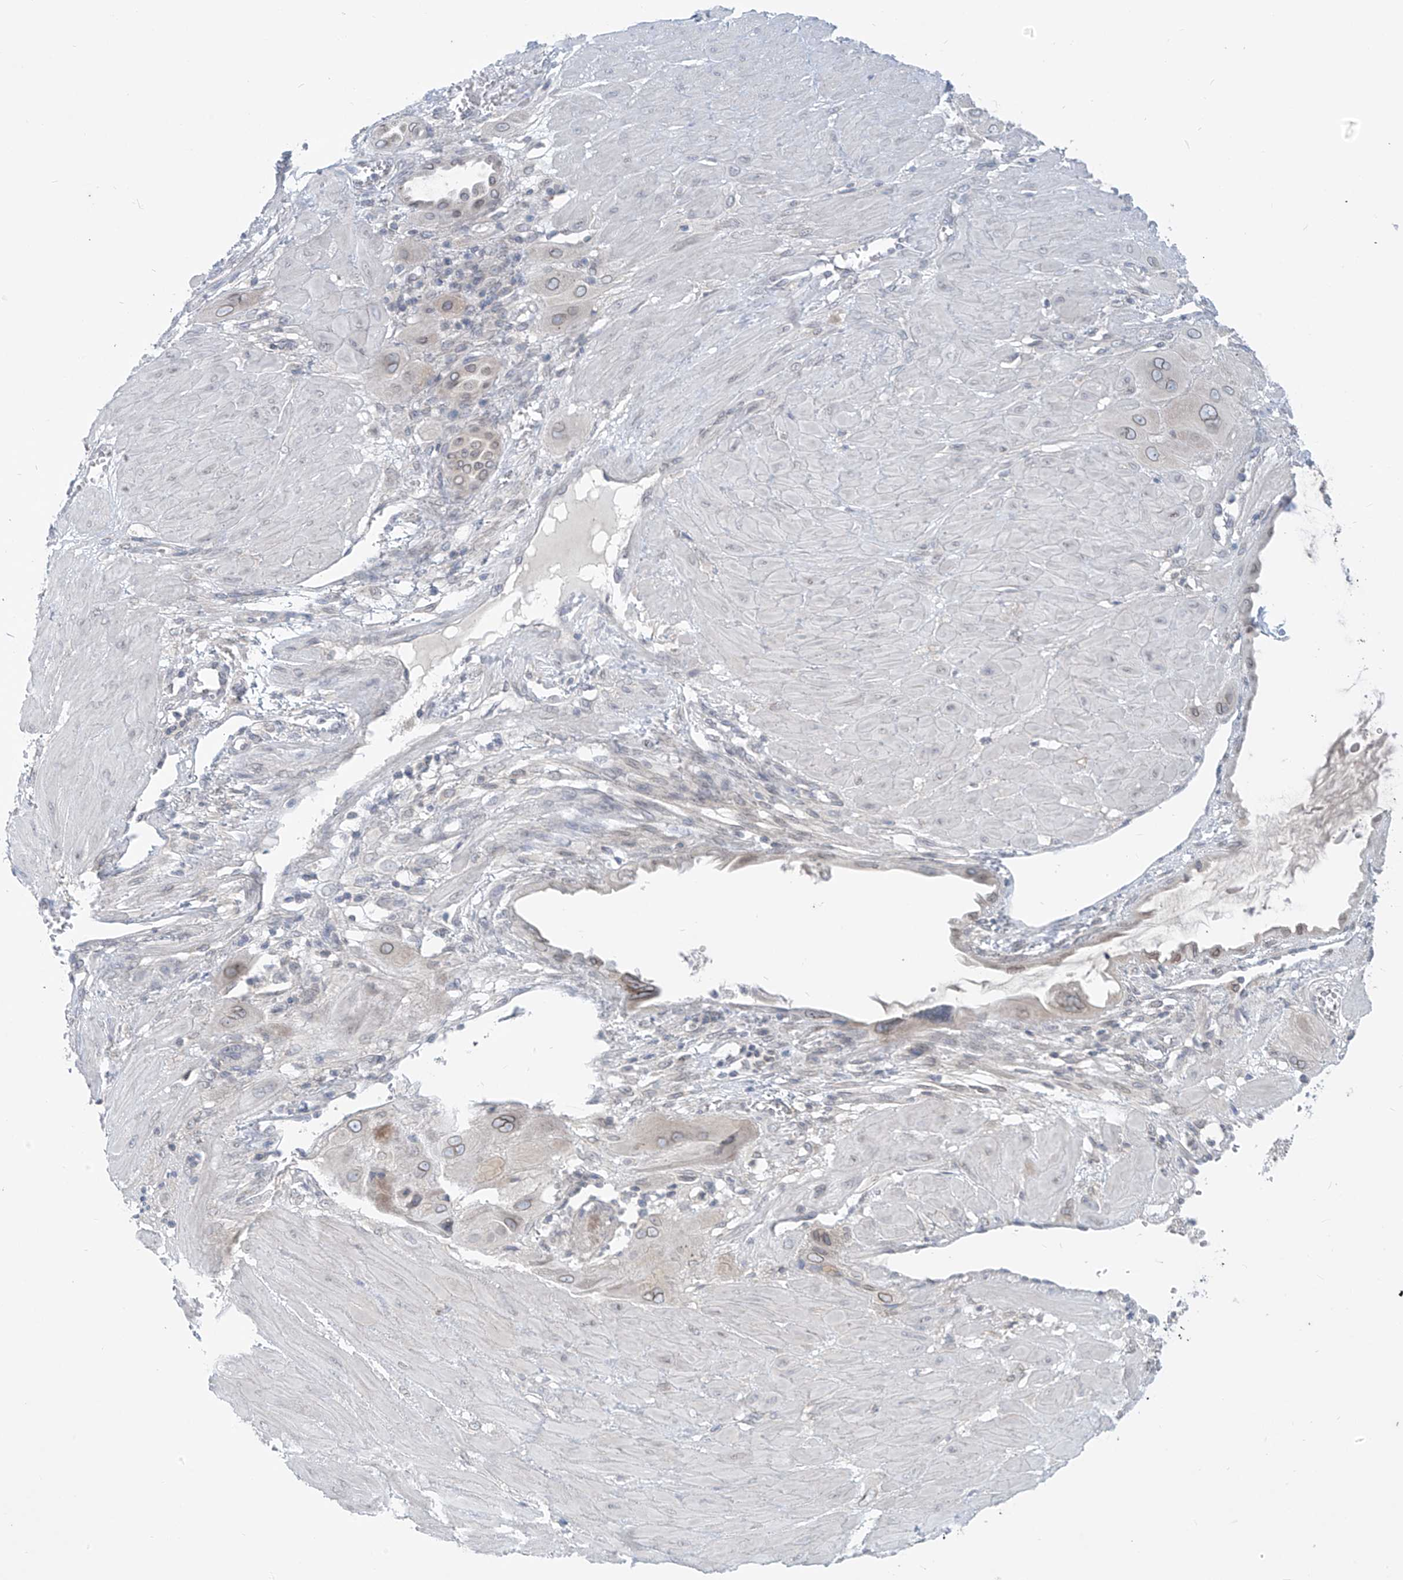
{"staining": {"intensity": "weak", "quantity": "25%-75%", "location": "cytoplasmic/membranous,nuclear"}, "tissue": "cervical cancer", "cell_type": "Tumor cells", "image_type": "cancer", "snomed": [{"axis": "morphology", "description": "Squamous cell carcinoma, NOS"}, {"axis": "topography", "description": "Cervix"}], "caption": "IHC image of human cervical squamous cell carcinoma stained for a protein (brown), which demonstrates low levels of weak cytoplasmic/membranous and nuclear expression in approximately 25%-75% of tumor cells.", "gene": "KRTAP25-1", "patient": {"sex": "female", "age": 34}}